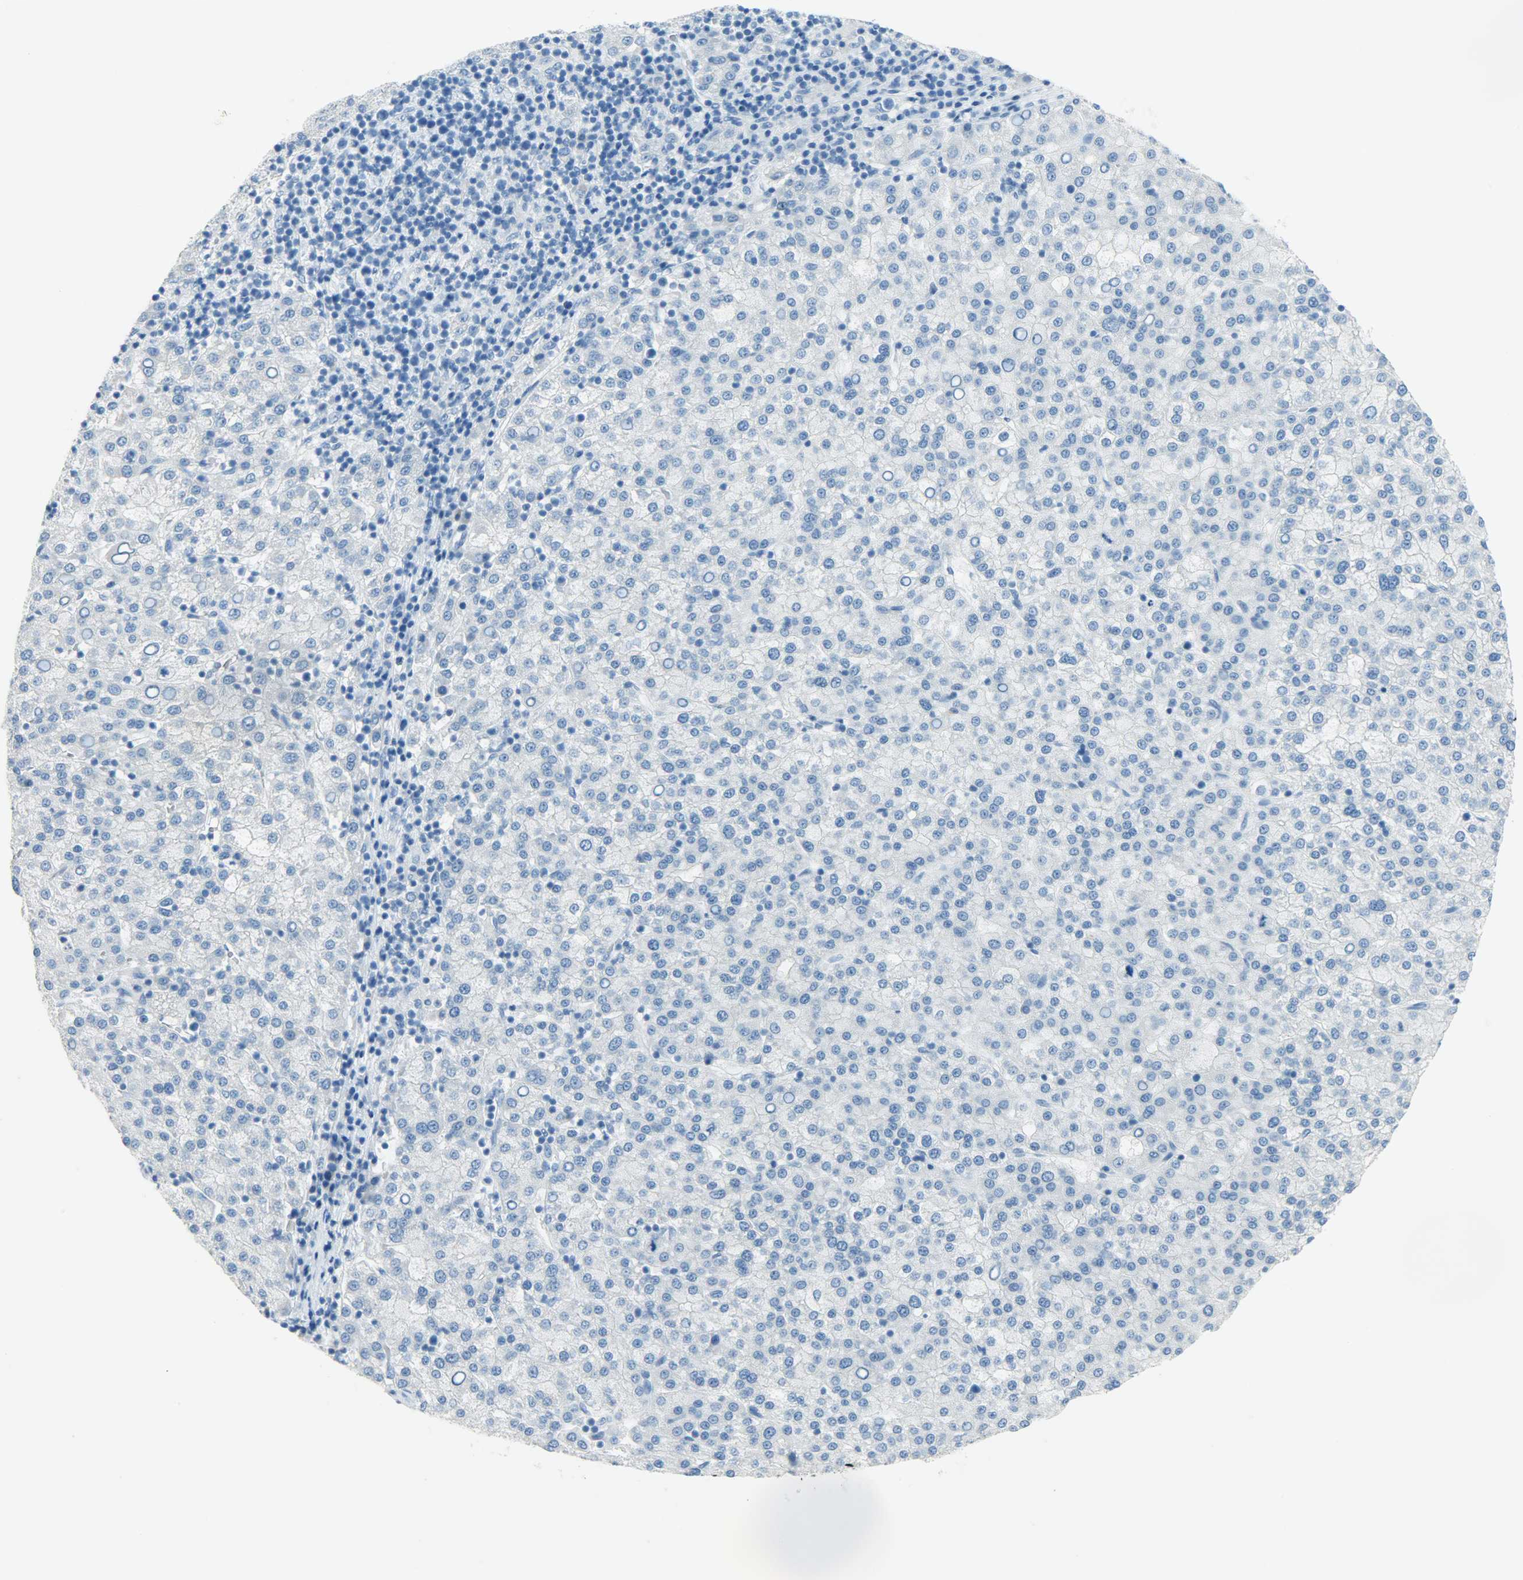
{"staining": {"intensity": "negative", "quantity": "none", "location": "none"}, "tissue": "liver cancer", "cell_type": "Tumor cells", "image_type": "cancer", "snomed": [{"axis": "morphology", "description": "Carcinoma, Hepatocellular, NOS"}, {"axis": "topography", "description": "Liver"}], "caption": "A high-resolution photomicrograph shows immunohistochemistry (IHC) staining of hepatocellular carcinoma (liver), which reveals no significant staining in tumor cells. Nuclei are stained in blue.", "gene": "PROM1", "patient": {"sex": "female", "age": 58}}